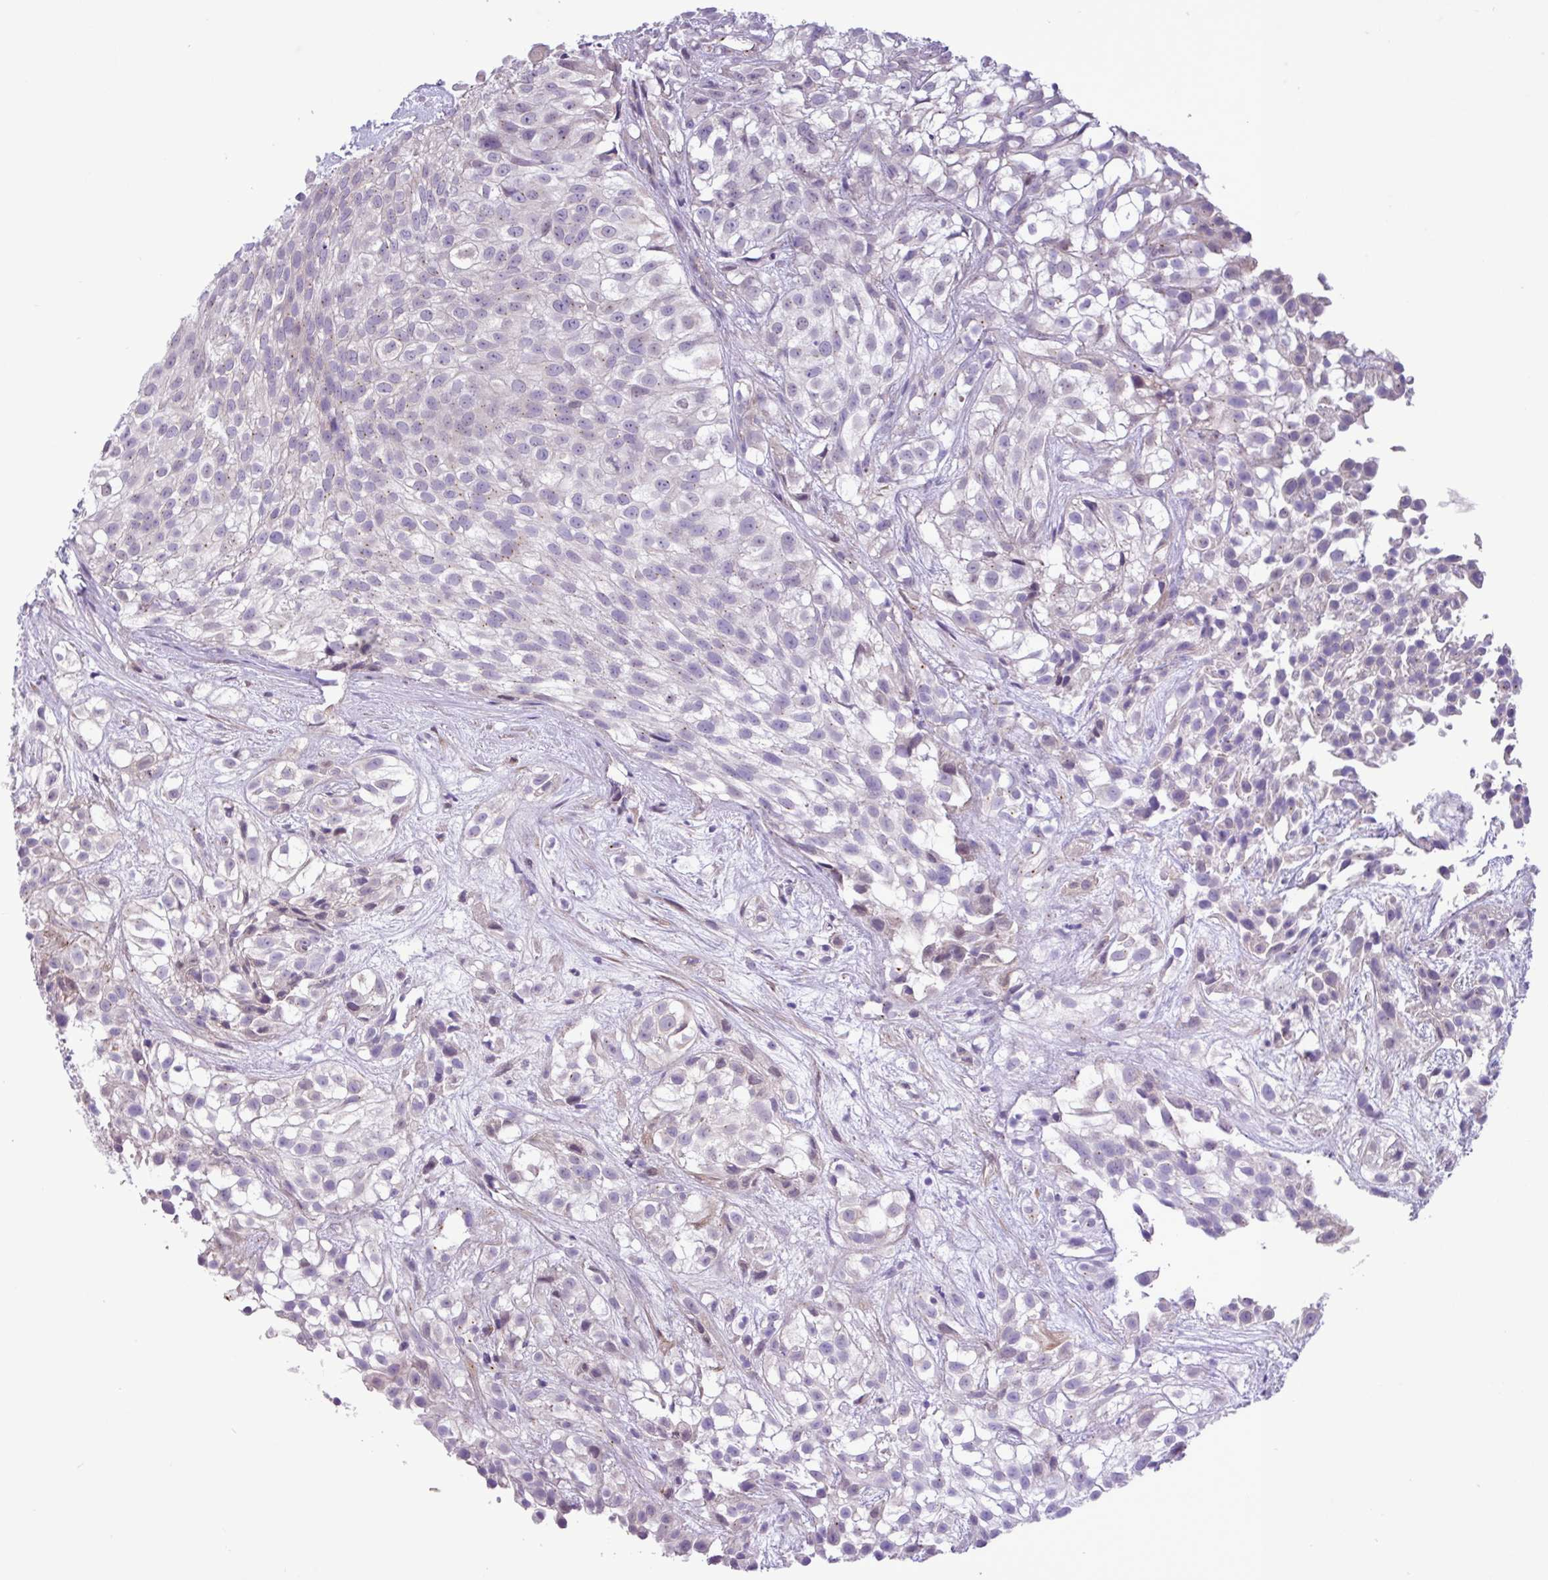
{"staining": {"intensity": "negative", "quantity": "none", "location": "none"}, "tissue": "urothelial cancer", "cell_type": "Tumor cells", "image_type": "cancer", "snomed": [{"axis": "morphology", "description": "Urothelial carcinoma, High grade"}, {"axis": "topography", "description": "Urinary bladder"}], "caption": "This is an immunohistochemistry photomicrograph of human high-grade urothelial carcinoma. There is no expression in tumor cells.", "gene": "SPINK8", "patient": {"sex": "male", "age": 56}}